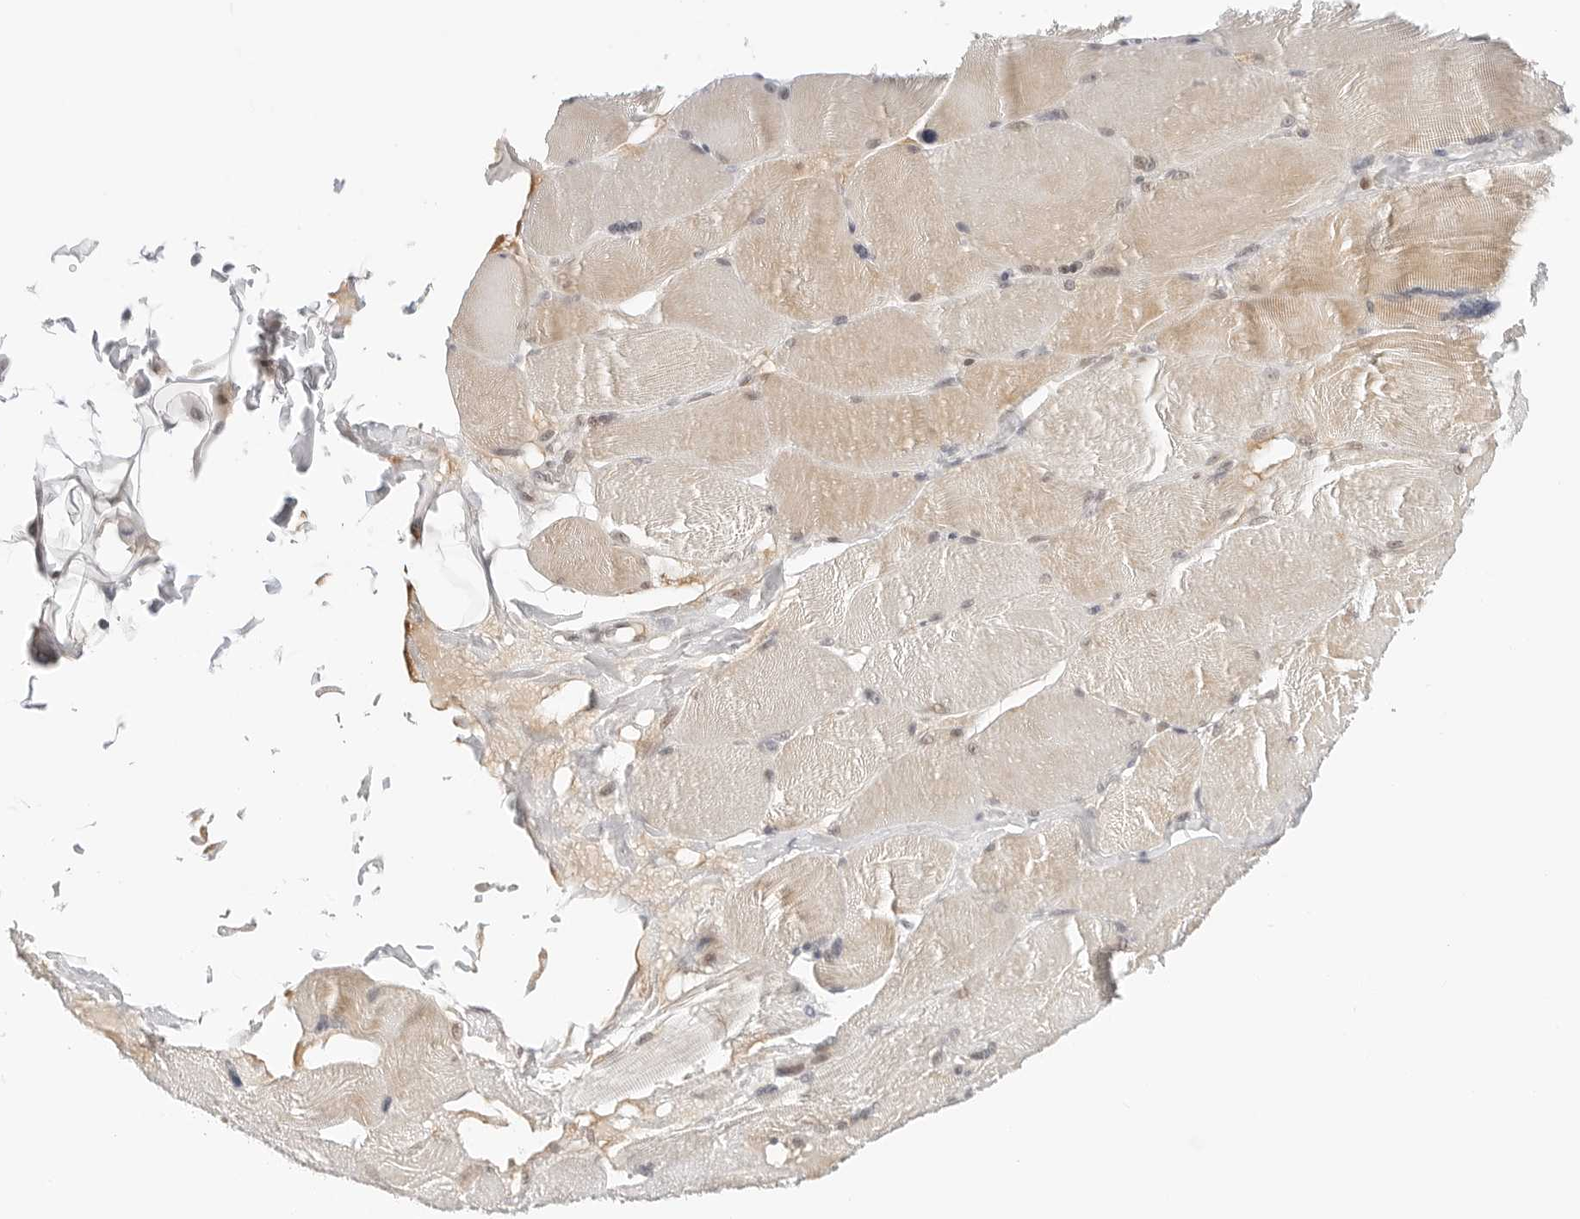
{"staining": {"intensity": "weak", "quantity": ">75%", "location": "cytoplasmic/membranous"}, "tissue": "skeletal muscle", "cell_type": "Myocytes", "image_type": "normal", "snomed": [{"axis": "morphology", "description": "Normal tissue, NOS"}, {"axis": "topography", "description": "Skin"}, {"axis": "topography", "description": "Skeletal muscle"}], "caption": "Brown immunohistochemical staining in normal human skeletal muscle displays weak cytoplasmic/membranous expression in about >75% of myocytes. The staining was performed using DAB (3,3'-diaminobenzidine), with brown indicating positive protein expression. Nuclei are stained blue with hematoxylin.", "gene": "TSEN2", "patient": {"sex": "male", "age": 83}}